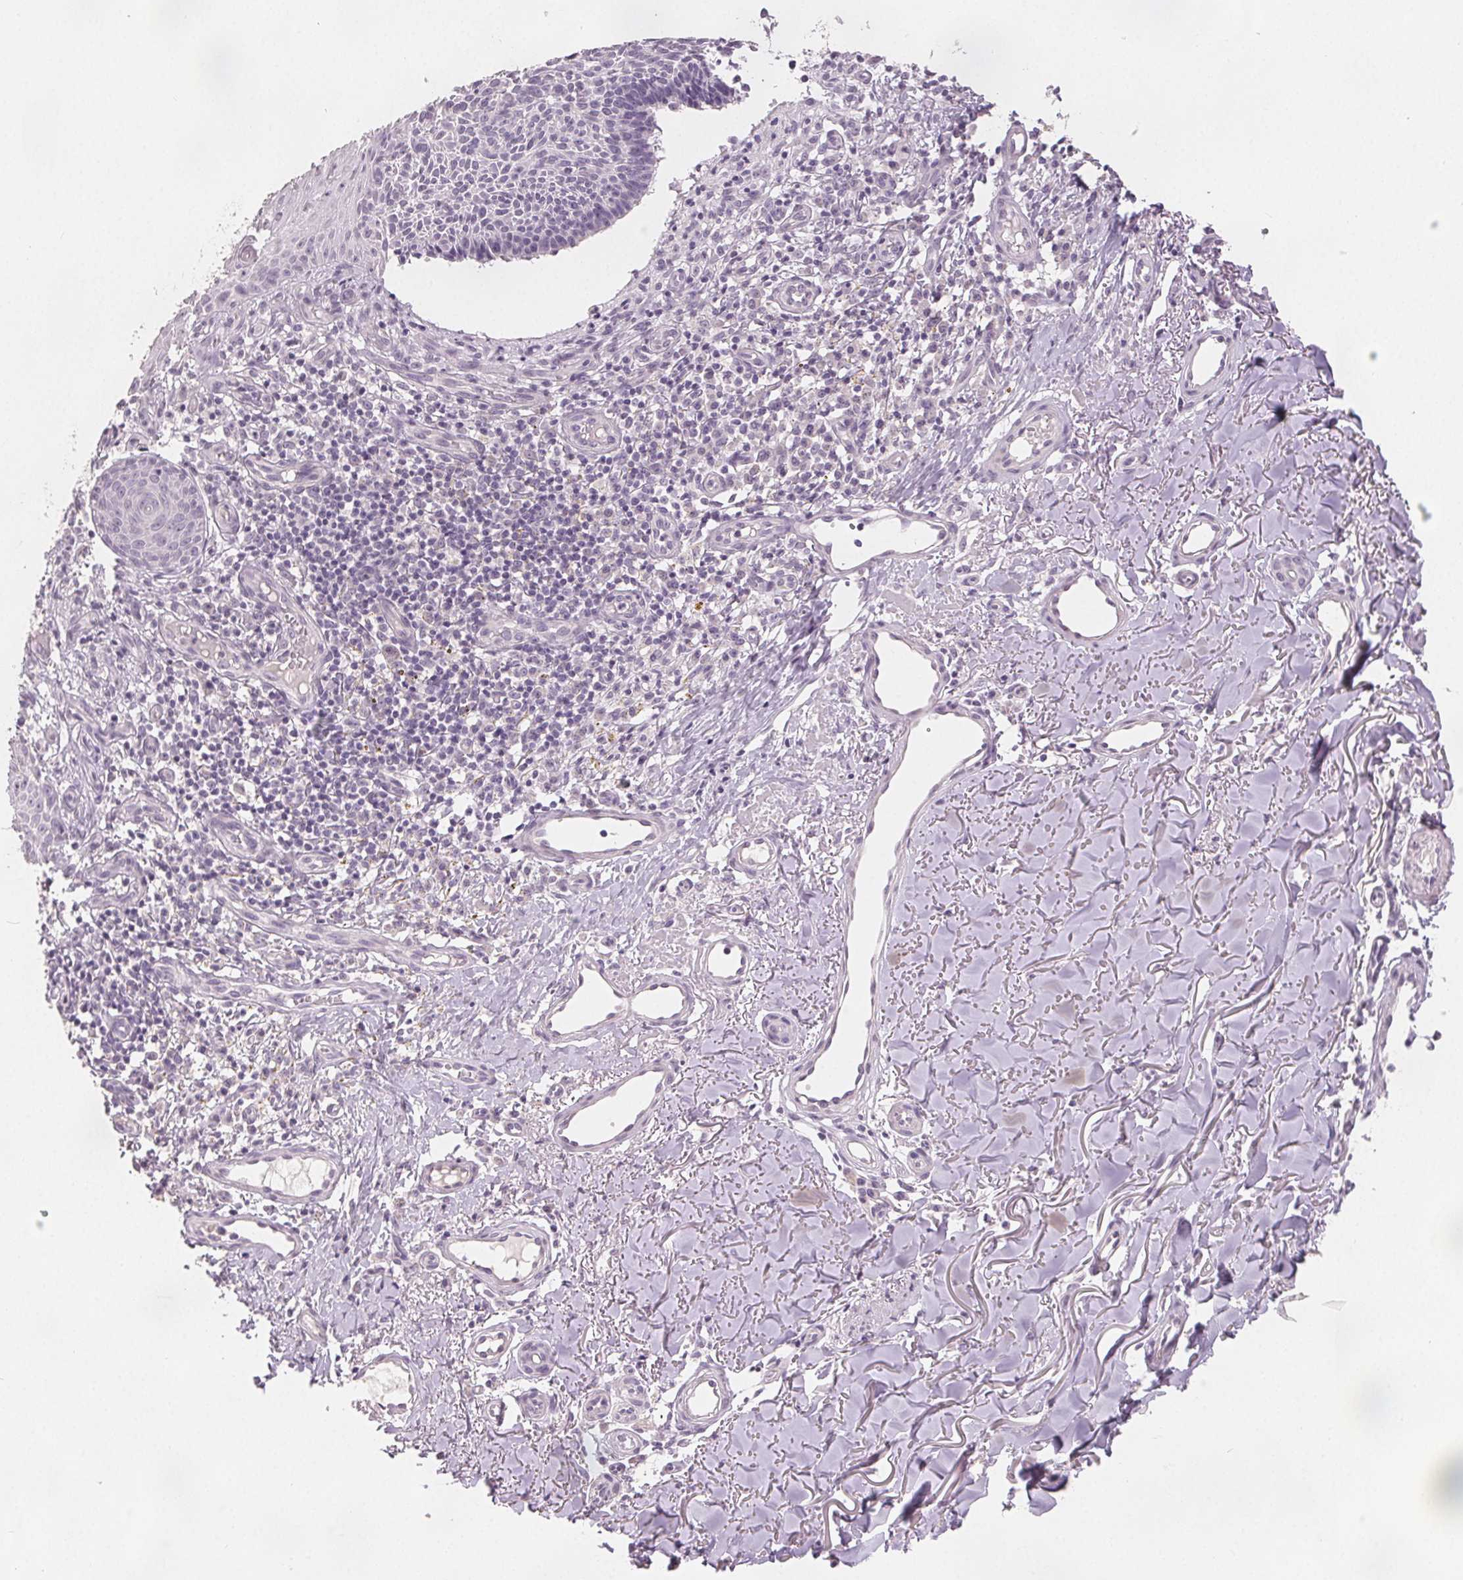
{"staining": {"intensity": "negative", "quantity": "none", "location": "none"}, "tissue": "skin cancer", "cell_type": "Tumor cells", "image_type": "cancer", "snomed": [{"axis": "morphology", "description": "Basal cell carcinoma"}, {"axis": "topography", "description": "Skin"}], "caption": "IHC of basal cell carcinoma (skin) displays no positivity in tumor cells. (DAB IHC, high magnification).", "gene": "SLC27A5", "patient": {"sex": "male", "age": 88}}